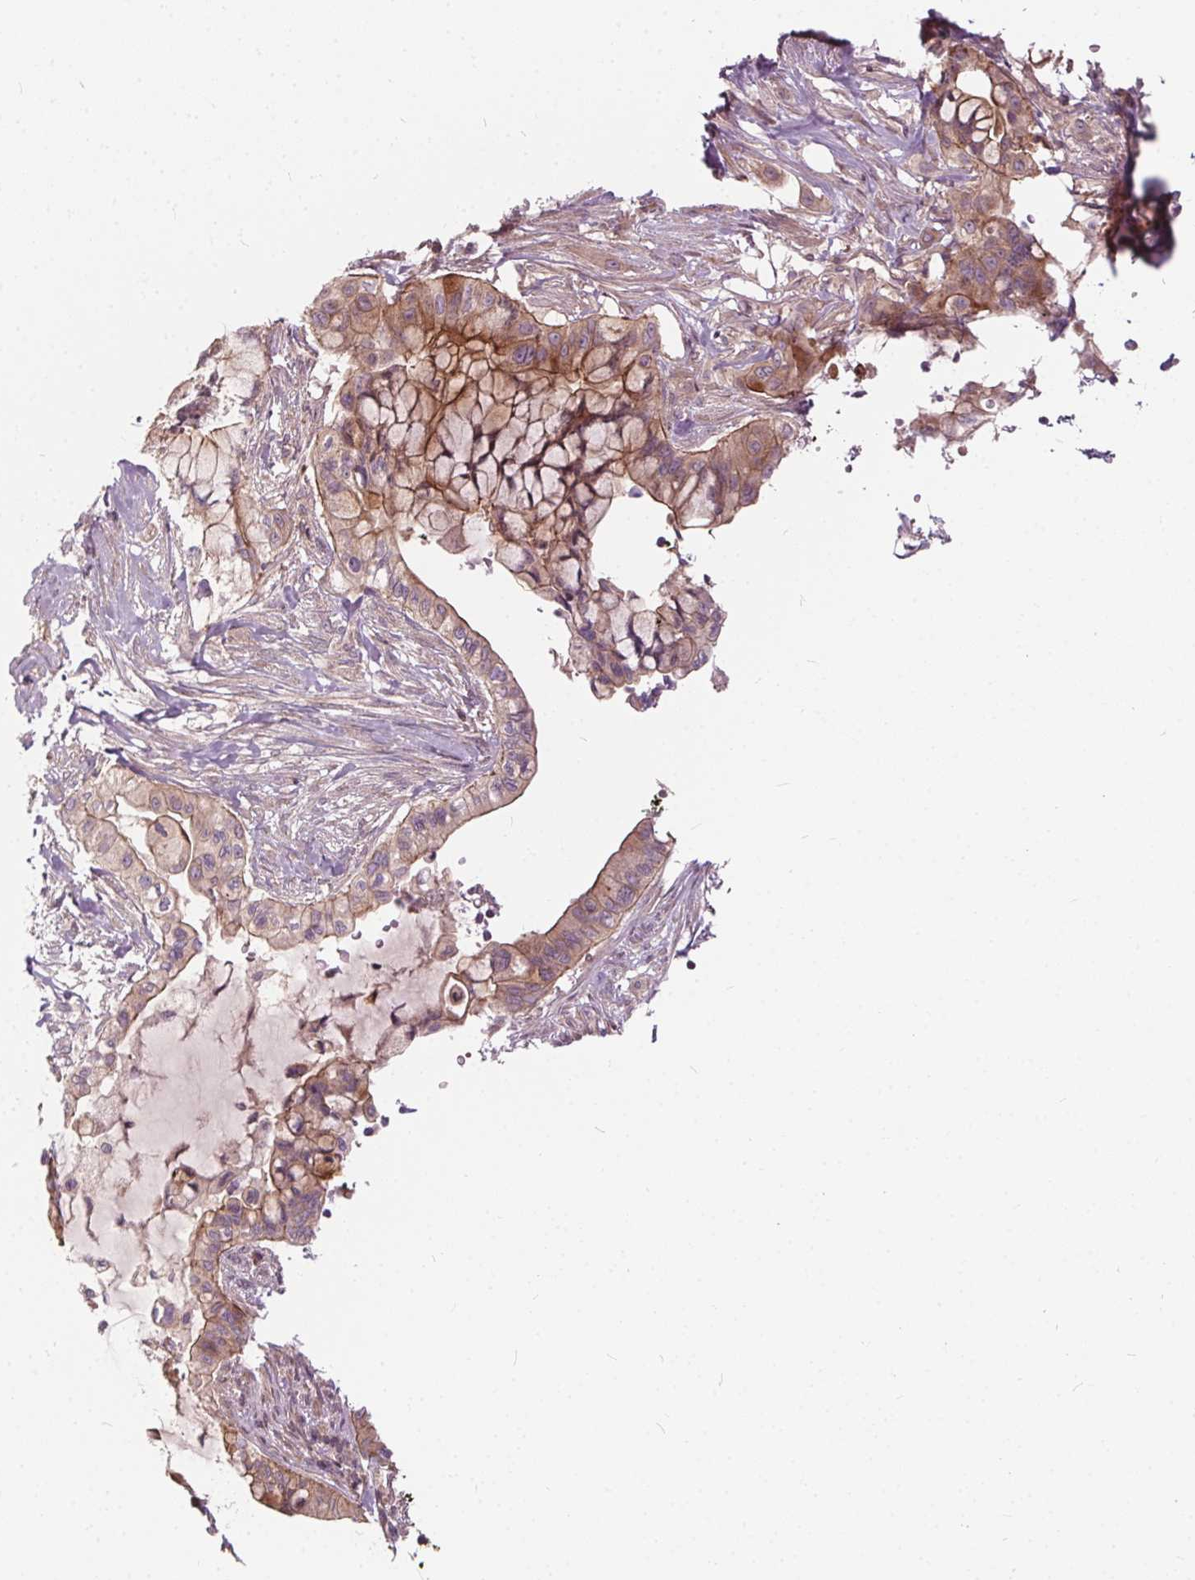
{"staining": {"intensity": "moderate", "quantity": "25%-75%", "location": "cytoplasmic/membranous"}, "tissue": "pancreatic cancer", "cell_type": "Tumor cells", "image_type": "cancer", "snomed": [{"axis": "morphology", "description": "Adenocarcinoma, NOS"}, {"axis": "topography", "description": "Pancreas"}], "caption": "Protein expression analysis of human adenocarcinoma (pancreatic) reveals moderate cytoplasmic/membranous staining in about 25%-75% of tumor cells. Using DAB (3,3'-diaminobenzidine) (brown) and hematoxylin (blue) stains, captured at high magnification using brightfield microscopy.", "gene": "INPP5E", "patient": {"sex": "male", "age": 71}}